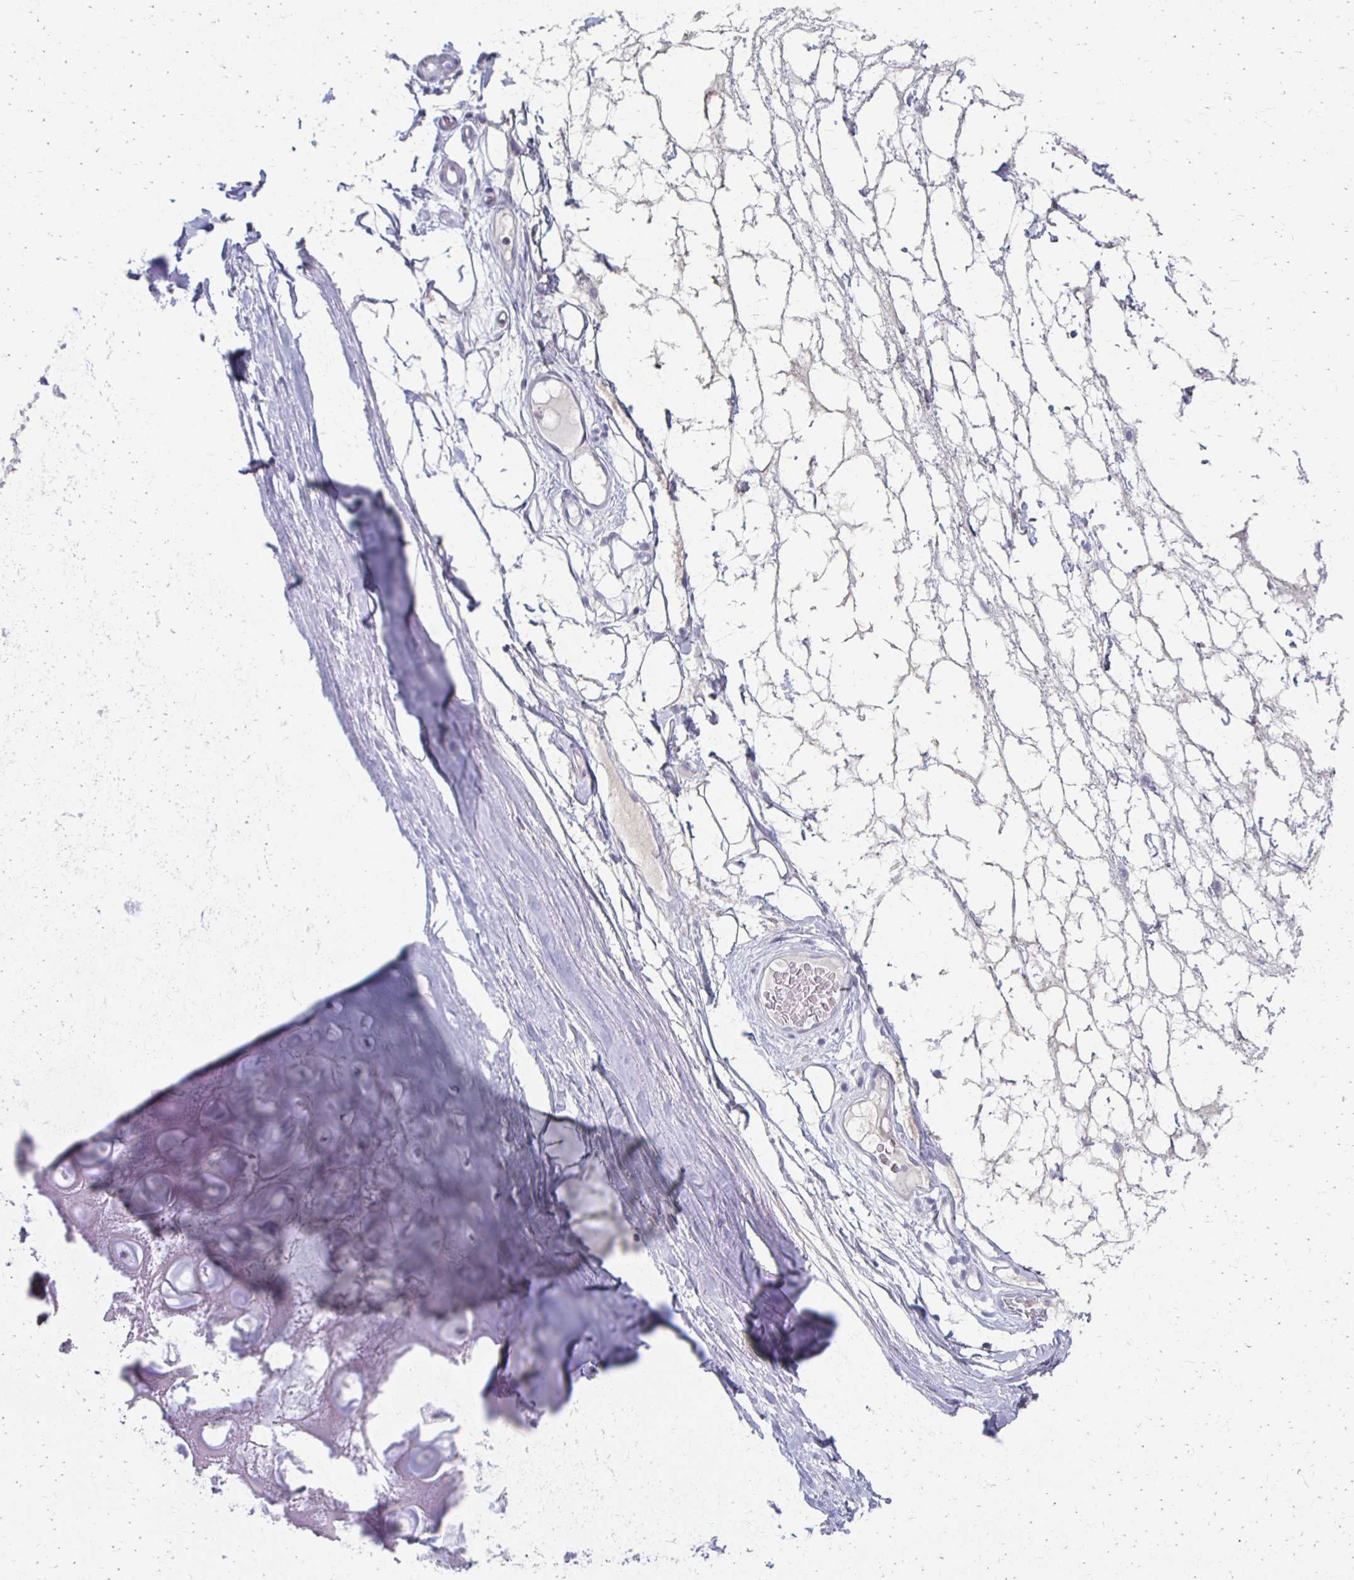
{"staining": {"intensity": "negative", "quantity": "none", "location": "none"}, "tissue": "adipose tissue", "cell_type": "Adipocytes", "image_type": "normal", "snomed": [{"axis": "morphology", "description": "Normal tissue, NOS"}, {"axis": "topography", "description": "Lymph node"}, {"axis": "topography", "description": "Cartilage tissue"}, {"axis": "topography", "description": "Nasopharynx"}], "caption": "Adipose tissue stained for a protein using IHC displays no expression adipocytes.", "gene": "CXCR2", "patient": {"sex": "male", "age": 63}}